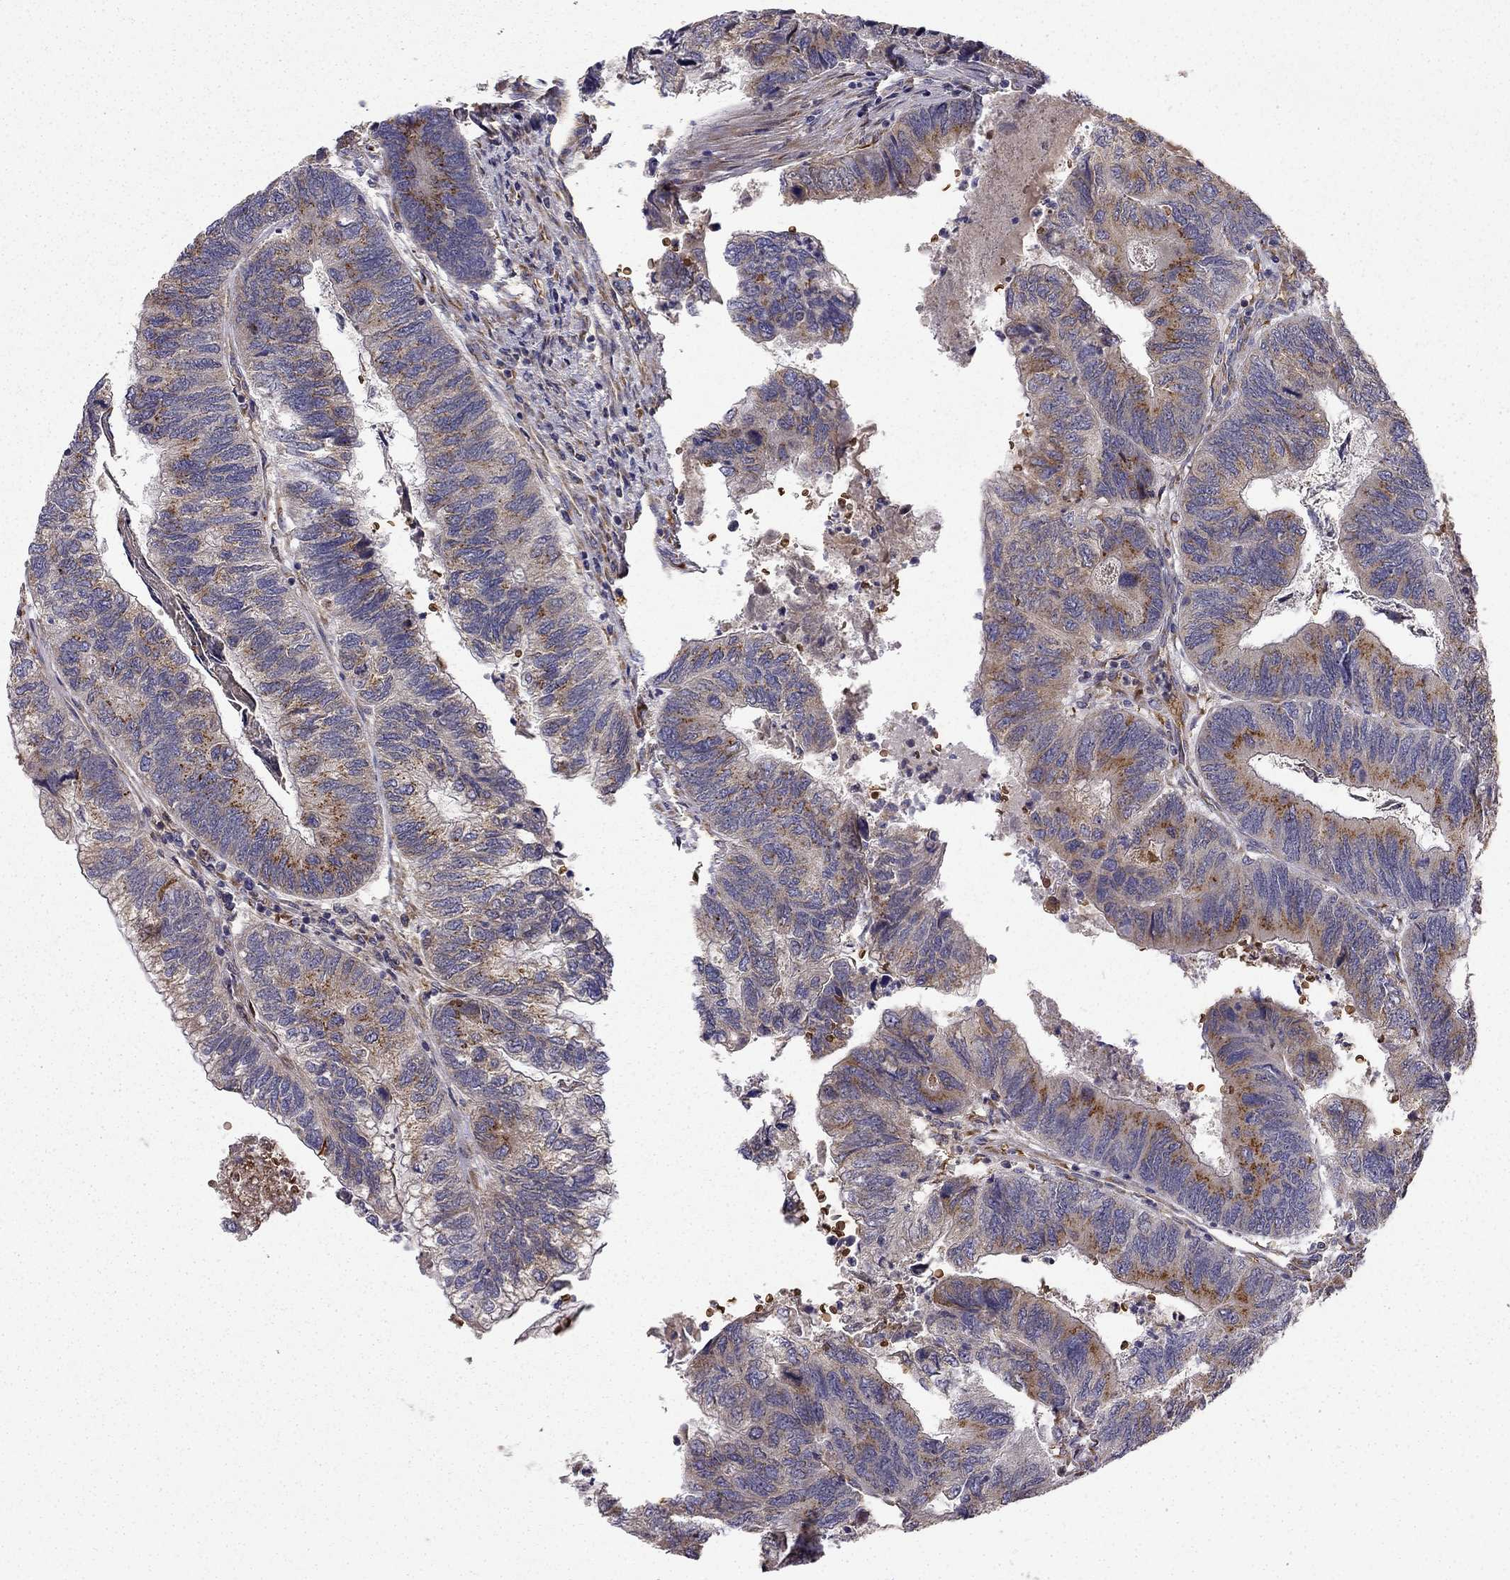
{"staining": {"intensity": "strong", "quantity": "<25%", "location": "cytoplasmic/membranous"}, "tissue": "colorectal cancer", "cell_type": "Tumor cells", "image_type": "cancer", "snomed": [{"axis": "morphology", "description": "Adenocarcinoma, NOS"}, {"axis": "topography", "description": "Colon"}], "caption": "Colorectal adenocarcinoma was stained to show a protein in brown. There is medium levels of strong cytoplasmic/membranous staining in about <25% of tumor cells. (DAB (3,3'-diaminobenzidine) IHC, brown staining for protein, blue staining for nuclei).", "gene": "B4GALT7", "patient": {"sex": "female", "age": 67}}